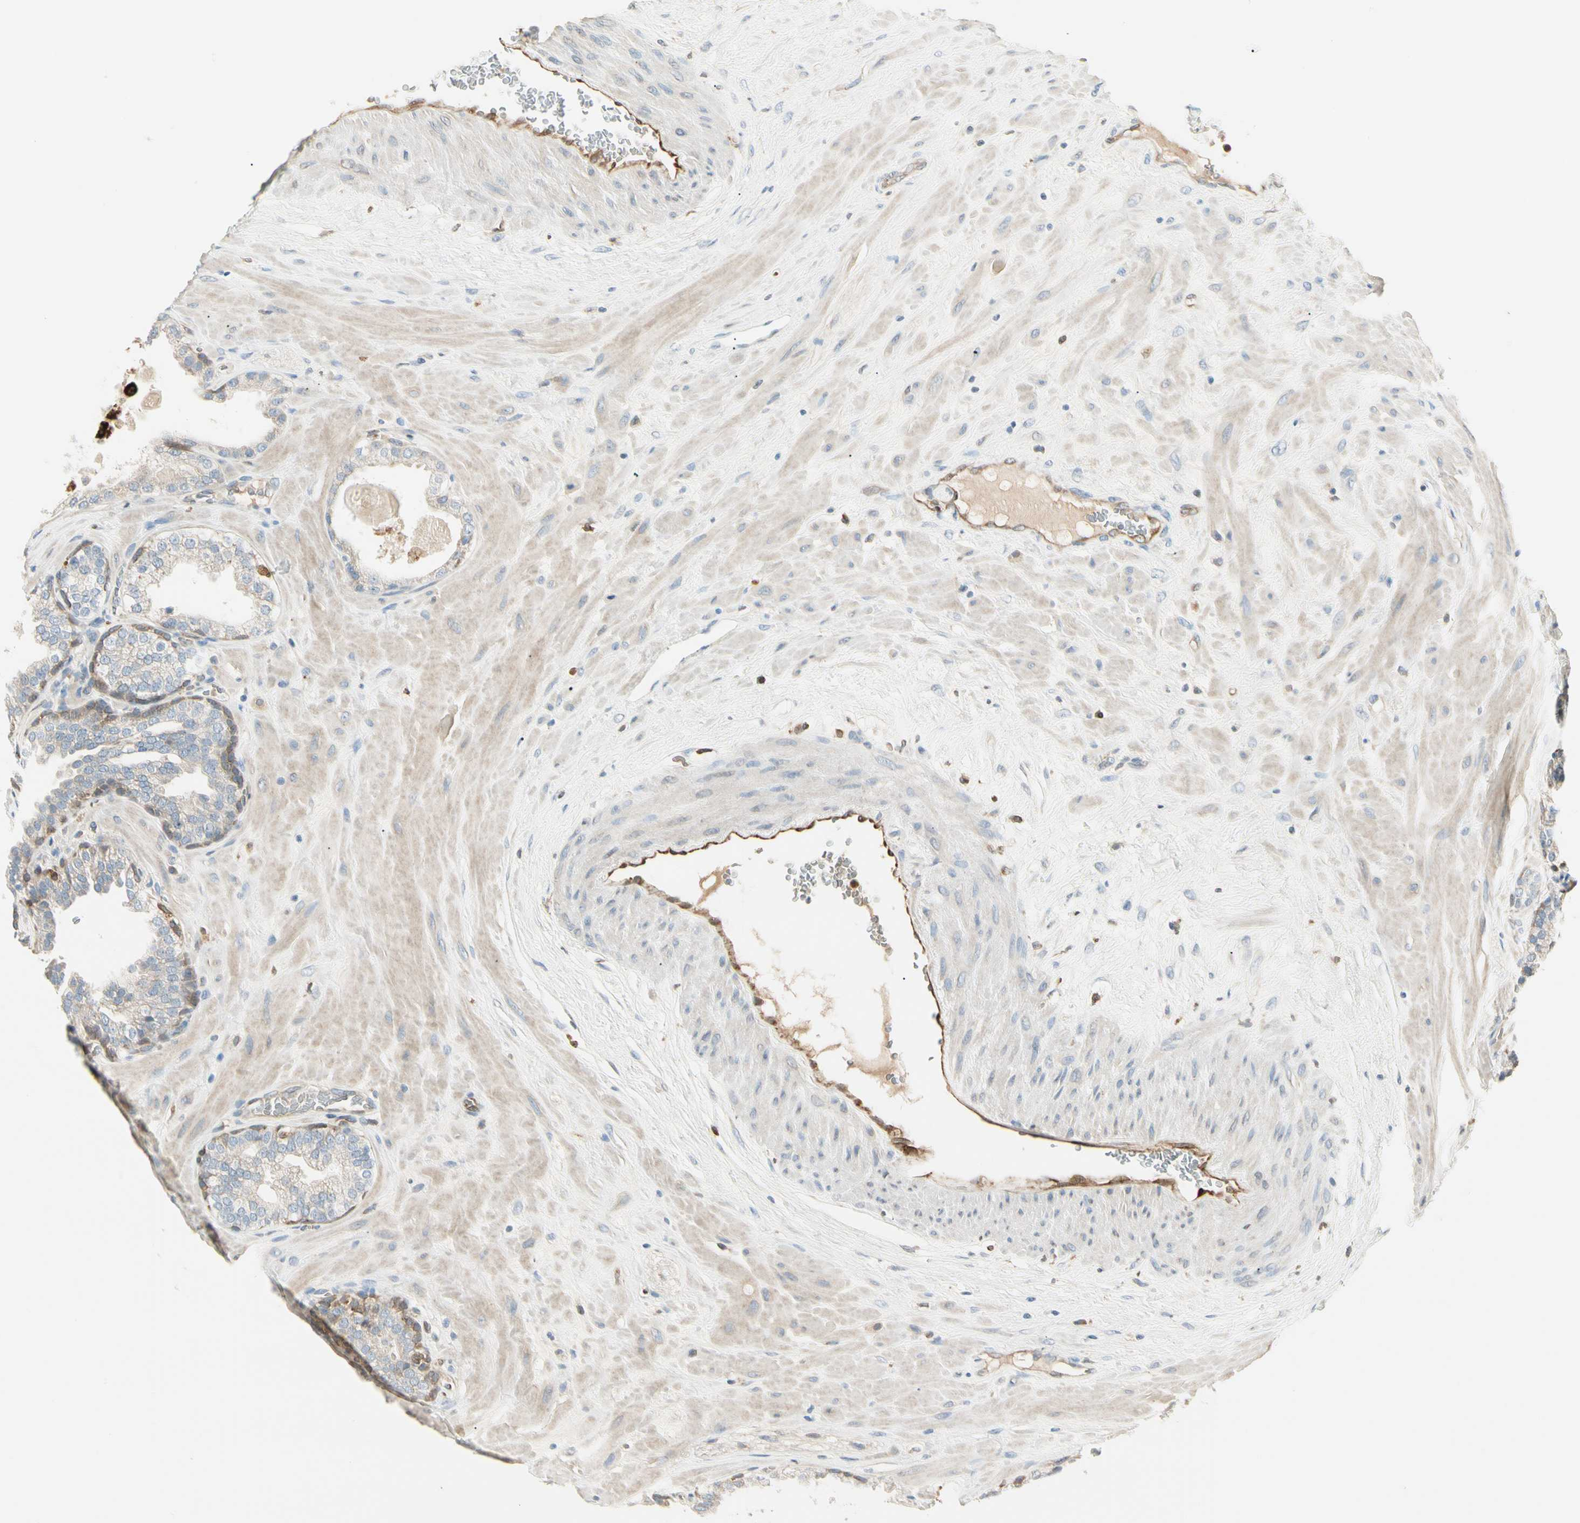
{"staining": {"intensity": "negative", "quantity": "none", "location": "none"}, "tissue": "prostate", "cell_type": "Glandular cells", "image_type": "normal", "snomed": [{"axis": "morphology", "description": "Normal tissue, NOS"}, {"axis": "topography", "description": "Prostate"}], "caption": "An immunohistochemistry (IHC) histopathology image of benign prostate is shown. There is no staining in glandular cells of prostate.", "gene": "LPCAT2", "patient": {"sex": "male", "age": 51}}